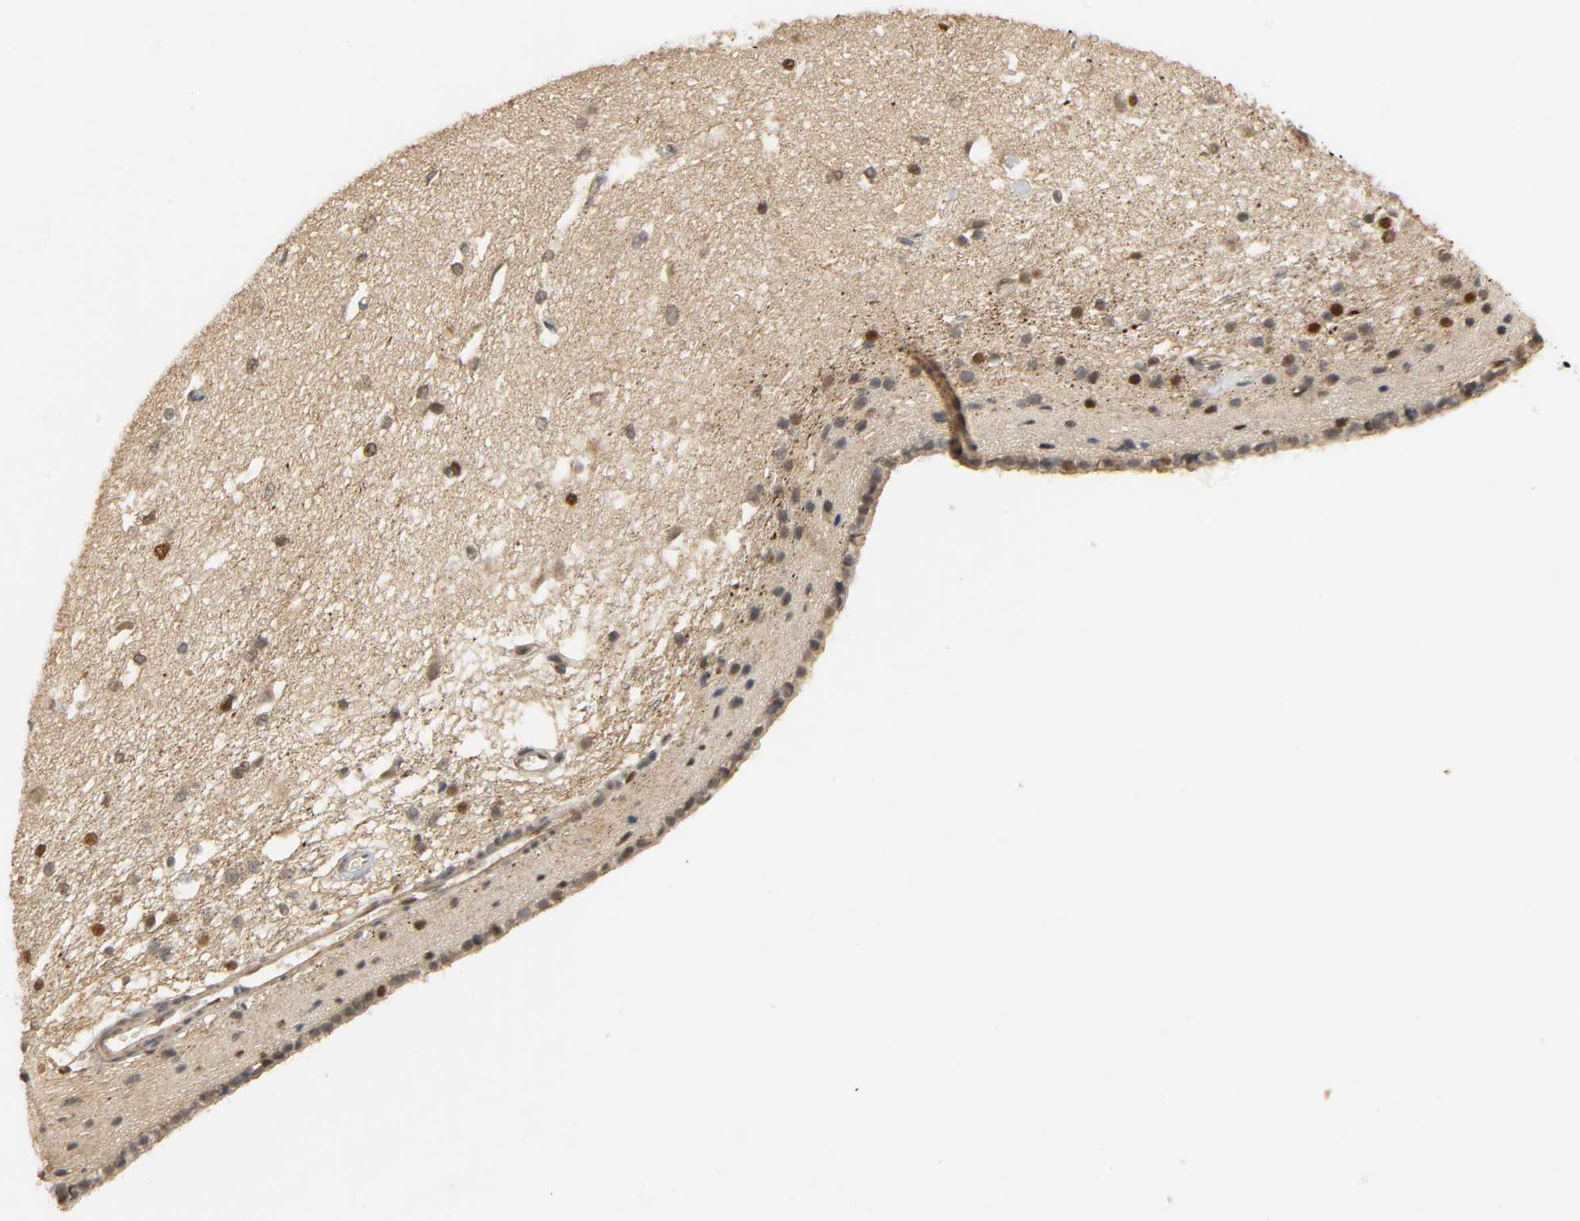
{"staining": {"intensity": "moderate", "quantity": "25%-75%", "location": "nuclear"}, "tissue": "caudate", "cell_type": "Glial cells", "image_type": "normal", "snomed": [{"axis": "morphology", "description": "Normal tissue, NOS"}, {"axis": "topography", "description": "Lateral ventricle wall"}], "caption": "Immunohistochemistry histopathology image of benign caudate stained for a protein (brown), which demonstrates medium levels of moderate nuclear expression in about 25%-75% of glial cells.", "gene": "ZFPM2", "patient": {"sex": "female", "age": 19}}